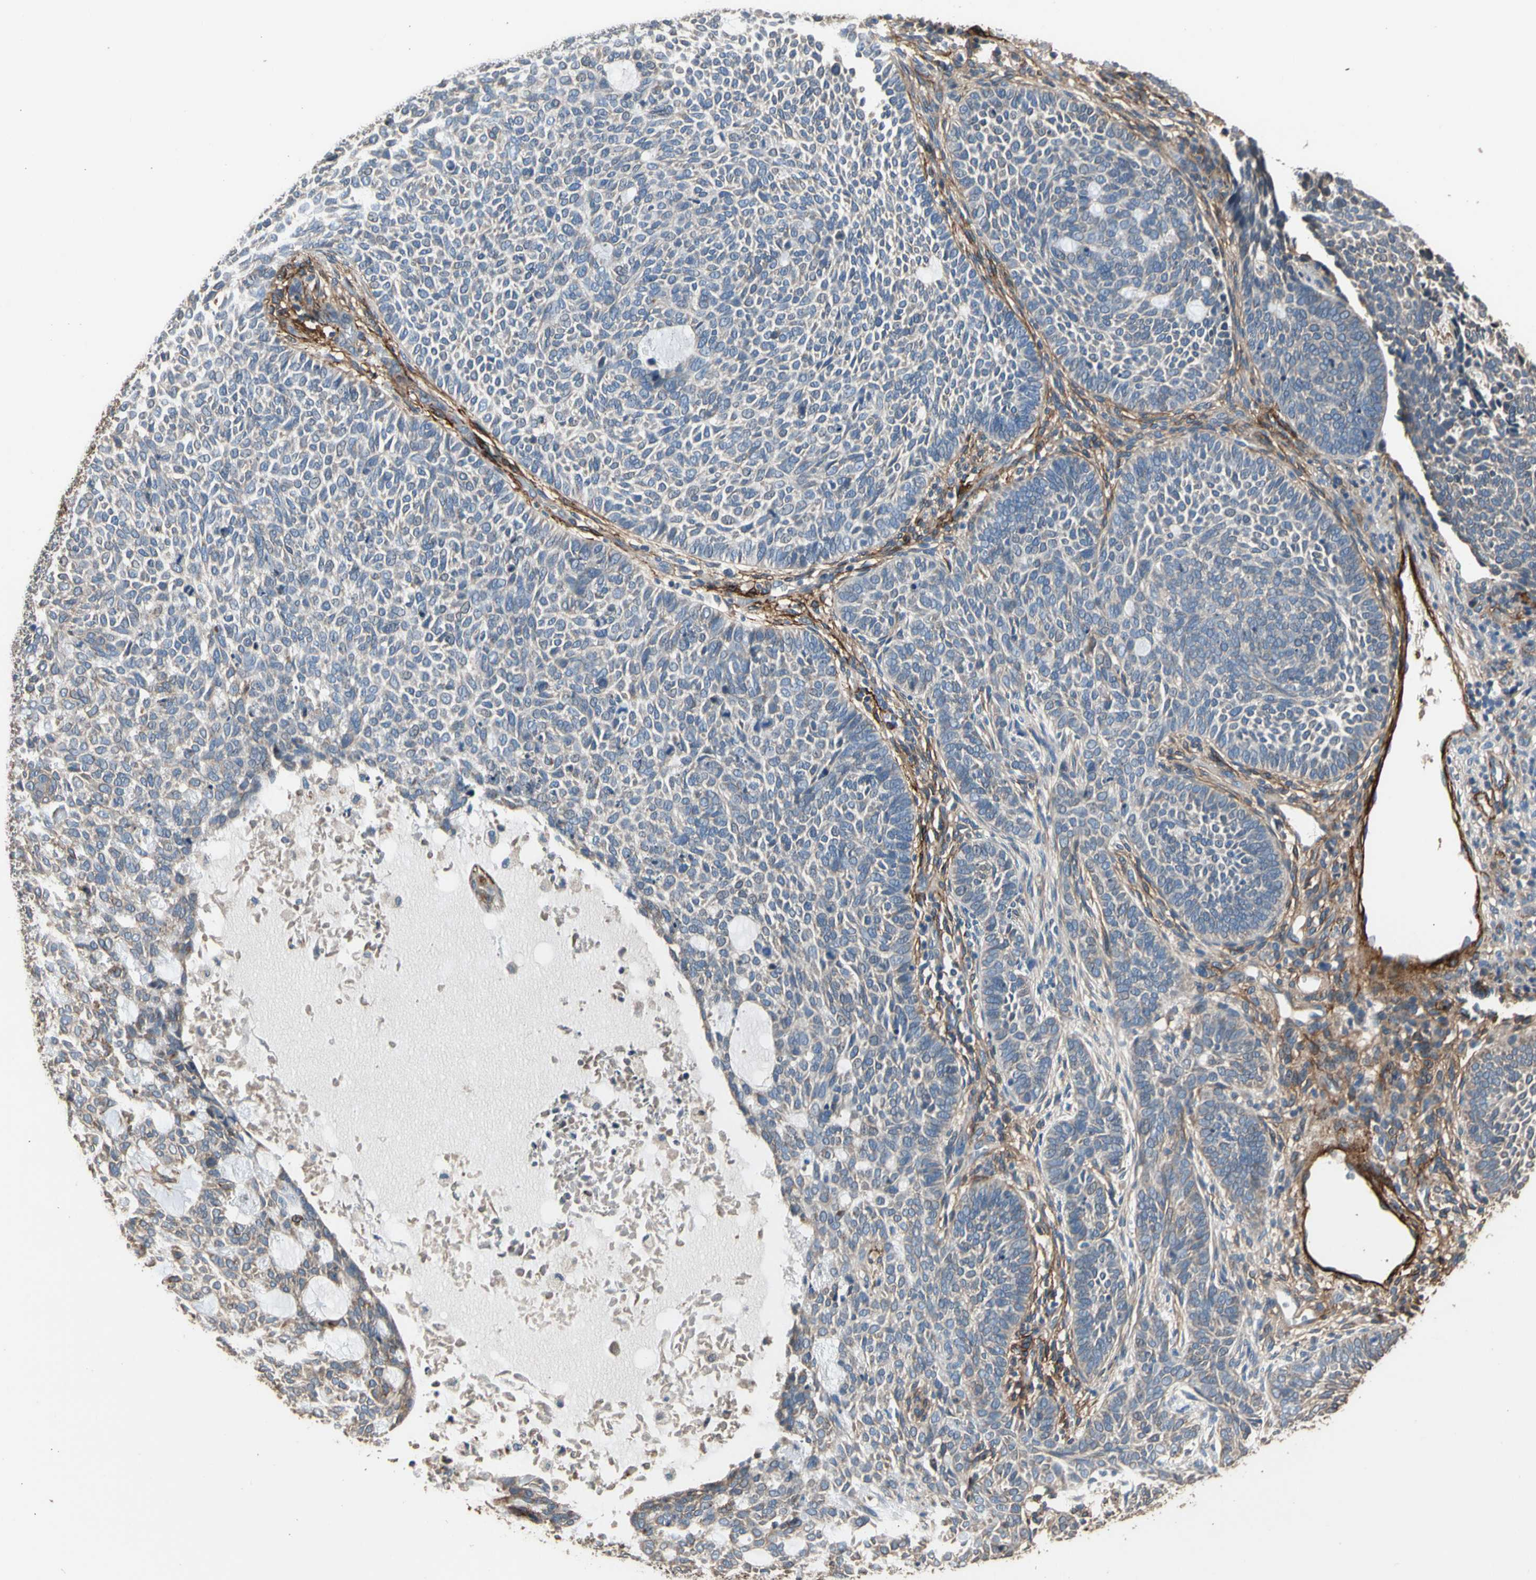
{"staining": {"intensity": "weak", "quantity": "25%-75%", "location": "cytoplasmic/membranous"}, "tissue": "skin cancer", "cell_type": "Tumor cells", "image_type": "cancer", "snomed": [{"axis": "morphology", "description": "Basal cell carcinoma"}, {"axis": "topography", "description": "Skin"}], "caption": "Skin cancer (basal cell carcinoma) tissue displays weak cytoplasmic/membranous expression in about 25%-75% of tumor cells", "gene": "SUSD2", "patient": {"sex": "male", "age": 87}}